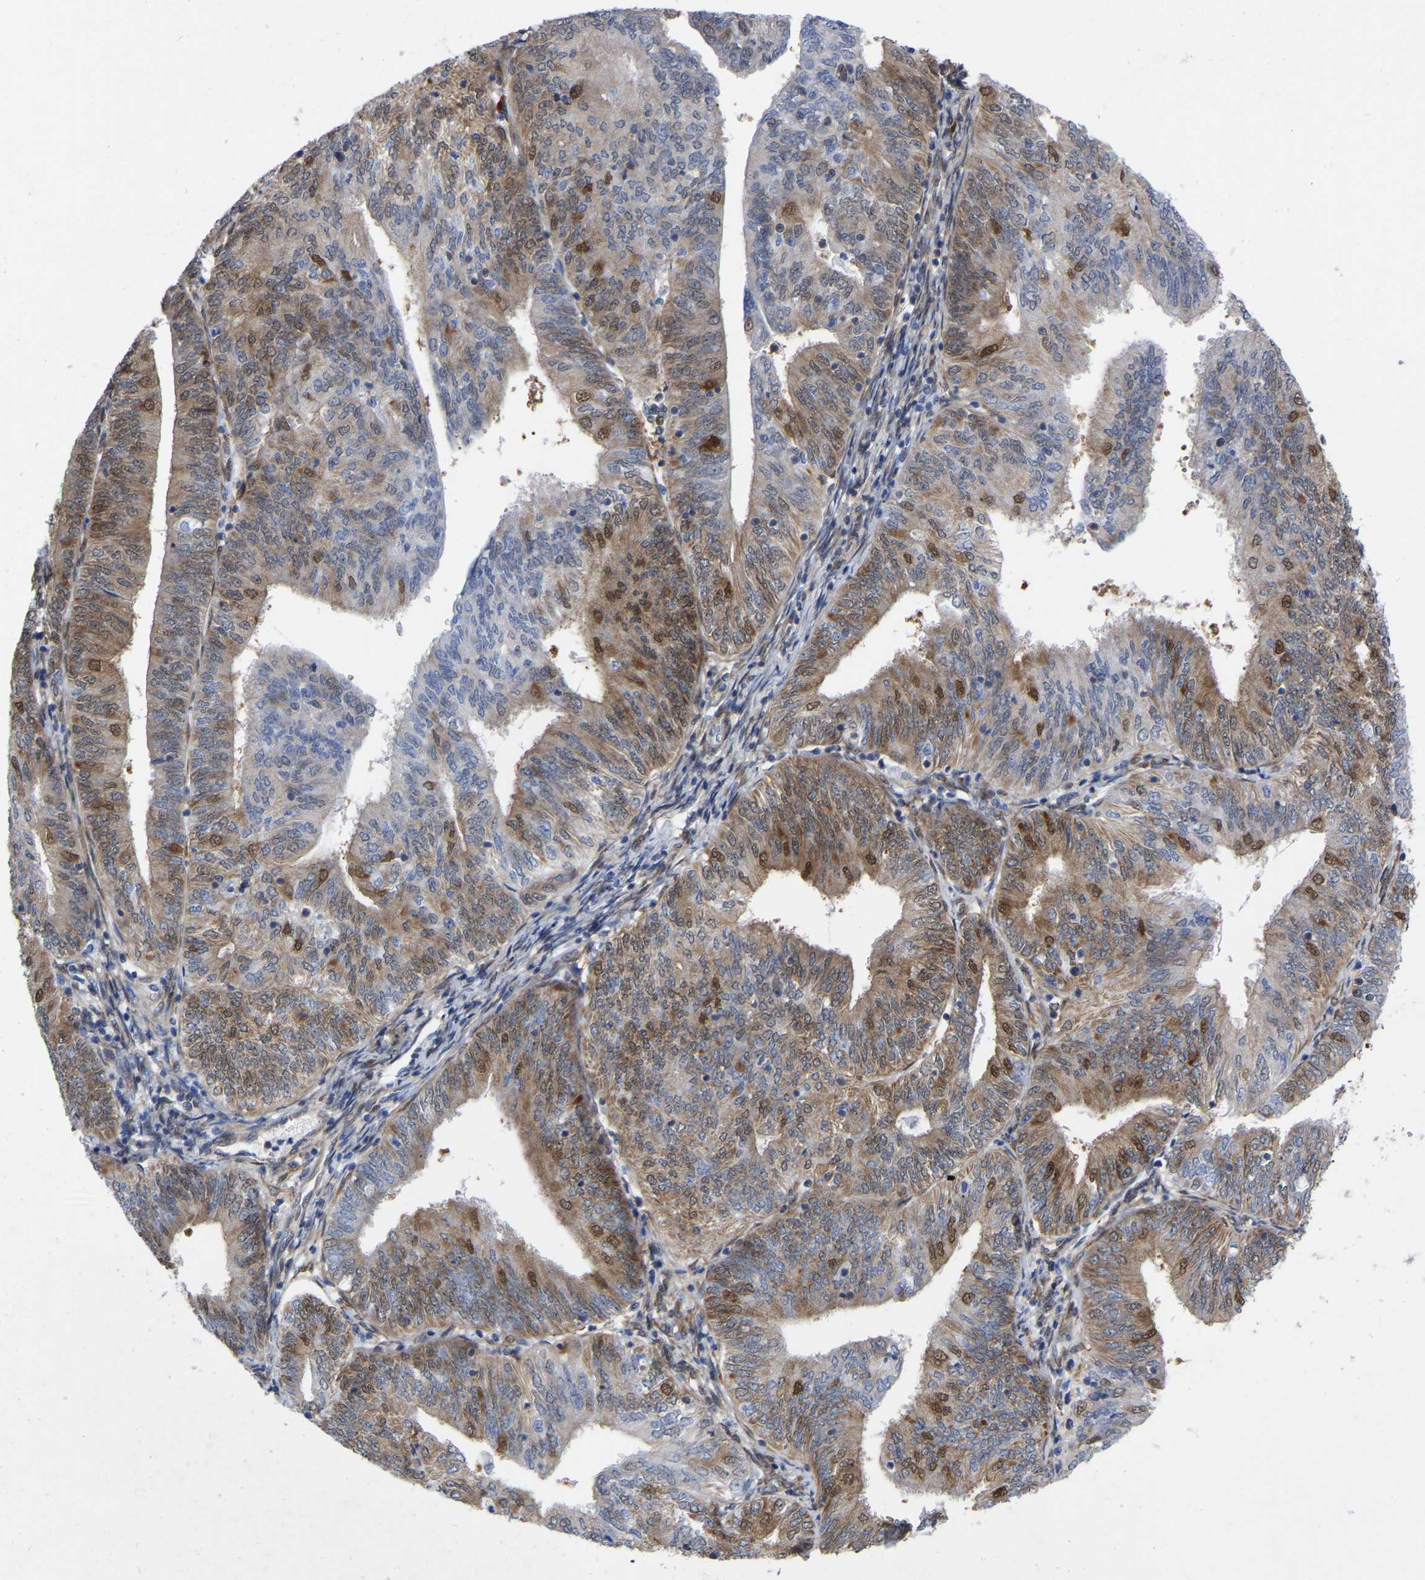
{"staining": {"intensity": "moderate", "quantity": "25%-75%", "location": "cytoplasmic/membranous,nuclear"}, "tissue": "endometrial cancer", "cell_type": "Tumor cells", "image_type": "cancer", "snomed": [{"axis": "morphology", "description": "Adenocarcinoma, NOS"}, {"axis": "topography", "description": "Endometrium"}], "caption": "Tumor cells show medium levels of moderate cytoplasmic/membranous and nuclear staining in about 25%-75% of cells in adenocarcinoma (endometrial).", "gene": "UBE4B", "patient": {"sex": "female", "age": 58}}